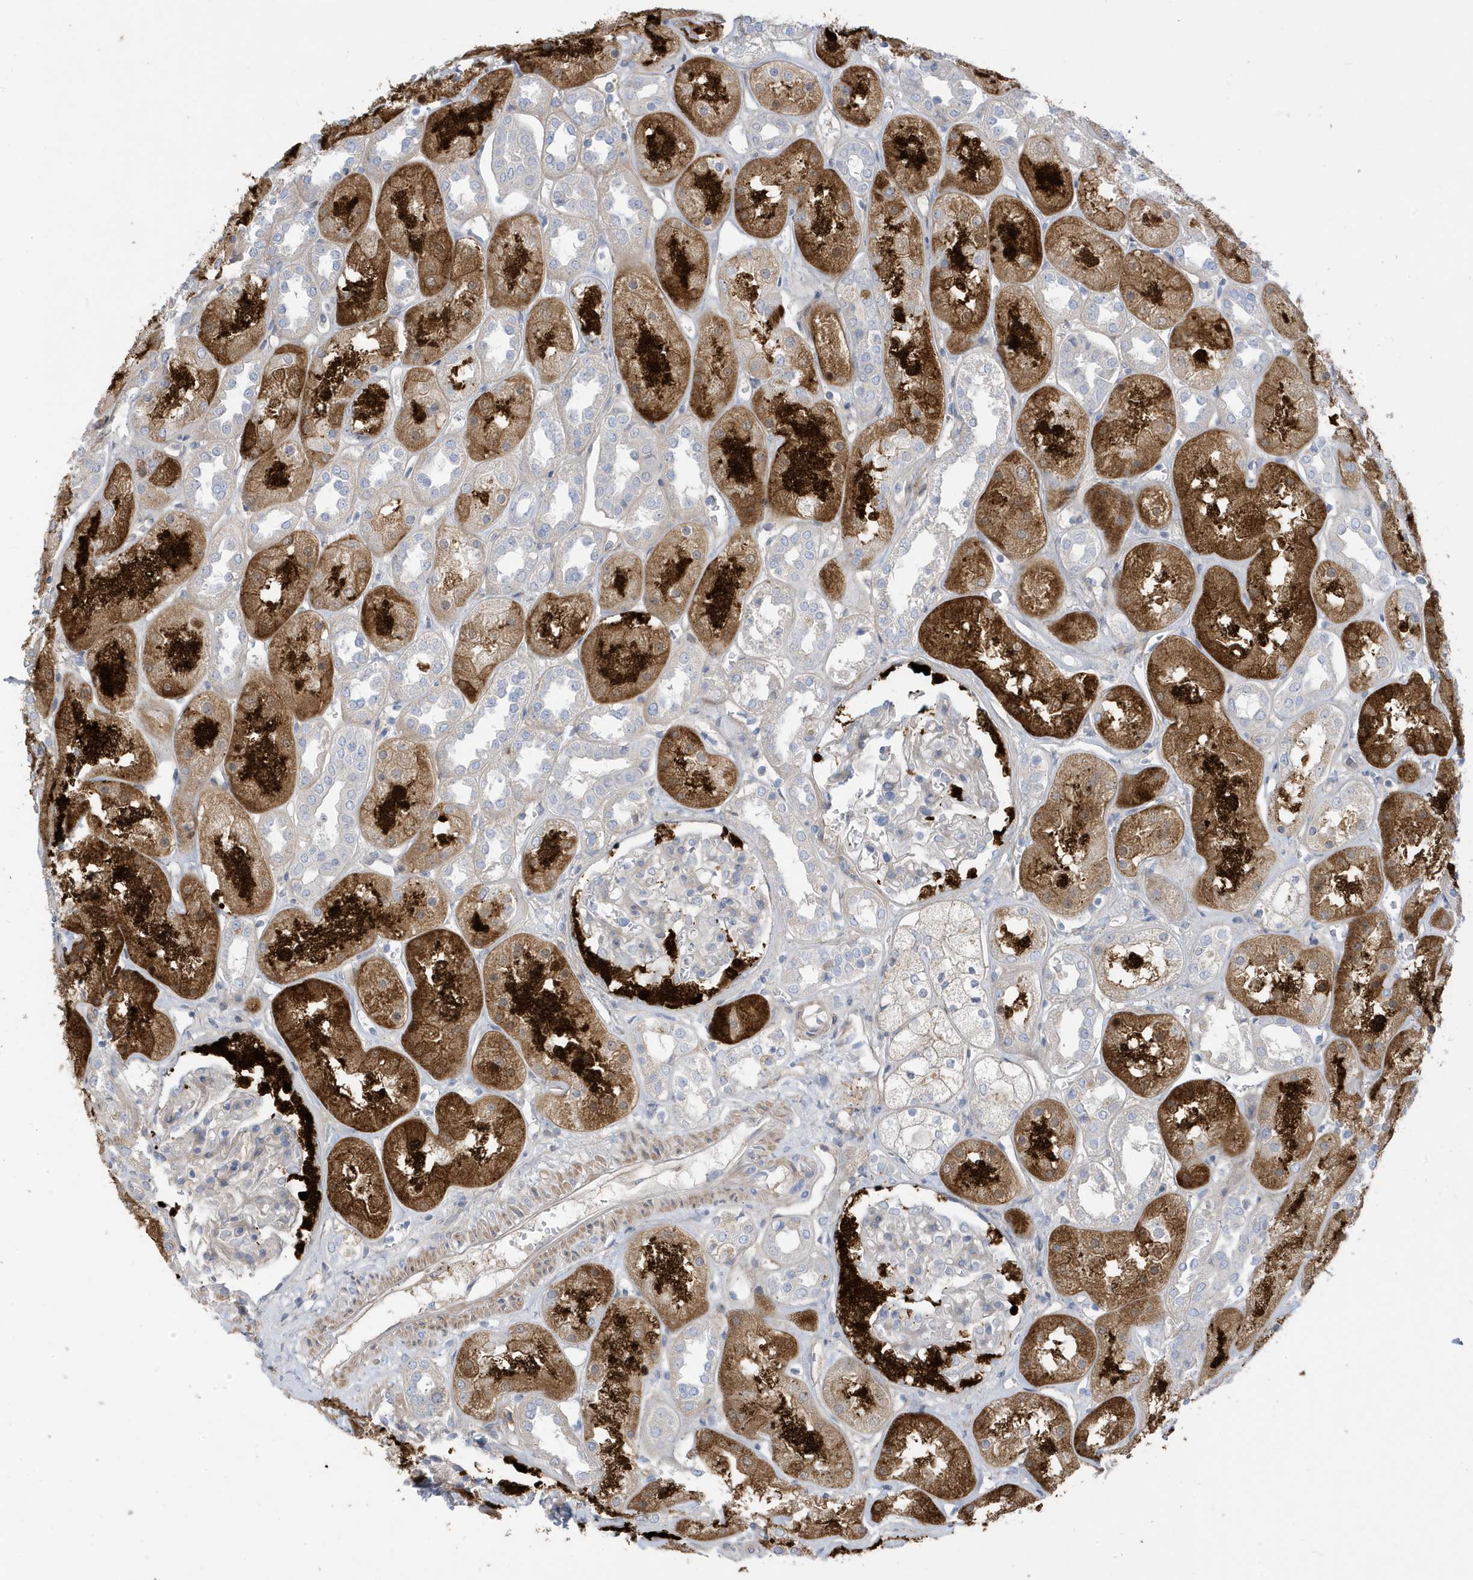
{"staining": {"intensity": "negative", "quantity": "none", "location": "none"}, "tissue": "kidney", "cell_type": "Cells in glomeruli", "image_type": "normal", "snomed": [{"axis": "morphology", "description": "Normal tissue, NOS"}, {"axis": "topography", "description": "Kidney"}], "caption": "This is an immunohistochemistry (IHC) photomicrograph of normal kidney. There is no expression in cells in glomeruli.", "gene": "ATP13A5", "patient": {"sex": "male", "age": 70}}